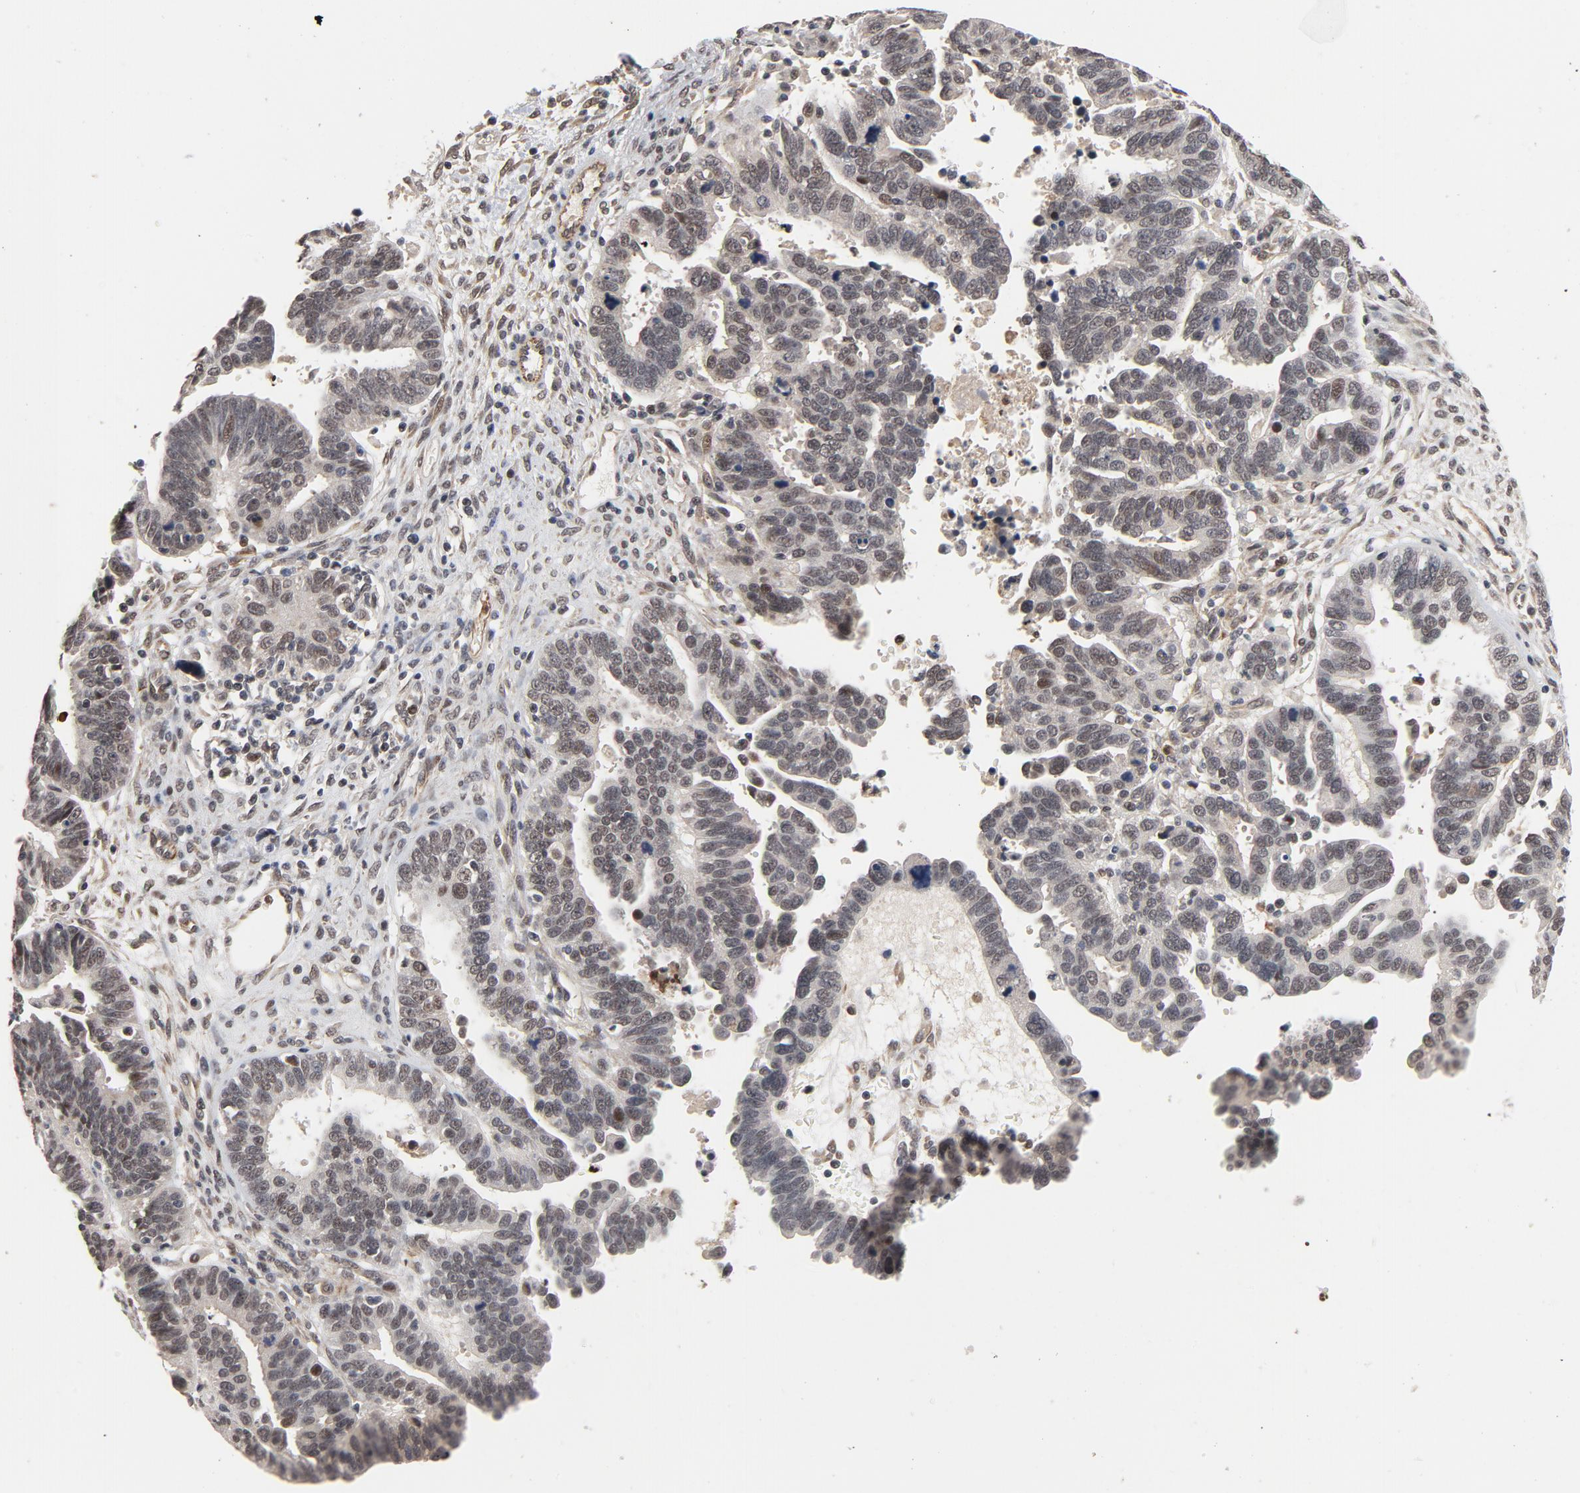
{"staining": {"intensity": "weak", "quantity": "<25%", "location": "nuclear"}, "tissue": "ovarian cancer", "cell_type": "Tumor cells", "image_type": "cancer", "snomed": [{"axis": "morphology", "description": "Carcinoma, endometroid"}, {"axis": "morphology", "description": "Cystadenocarcinoma, serous, NOS"}, {"axis": "topography", "description": "Ovary"}], "caption": "DAB immunohistochemical staining of human ovarian cancer shows no significant positivity in tumor cells.", "gene": "RTL5", "patient": {"sex": "female", "age": 45}}